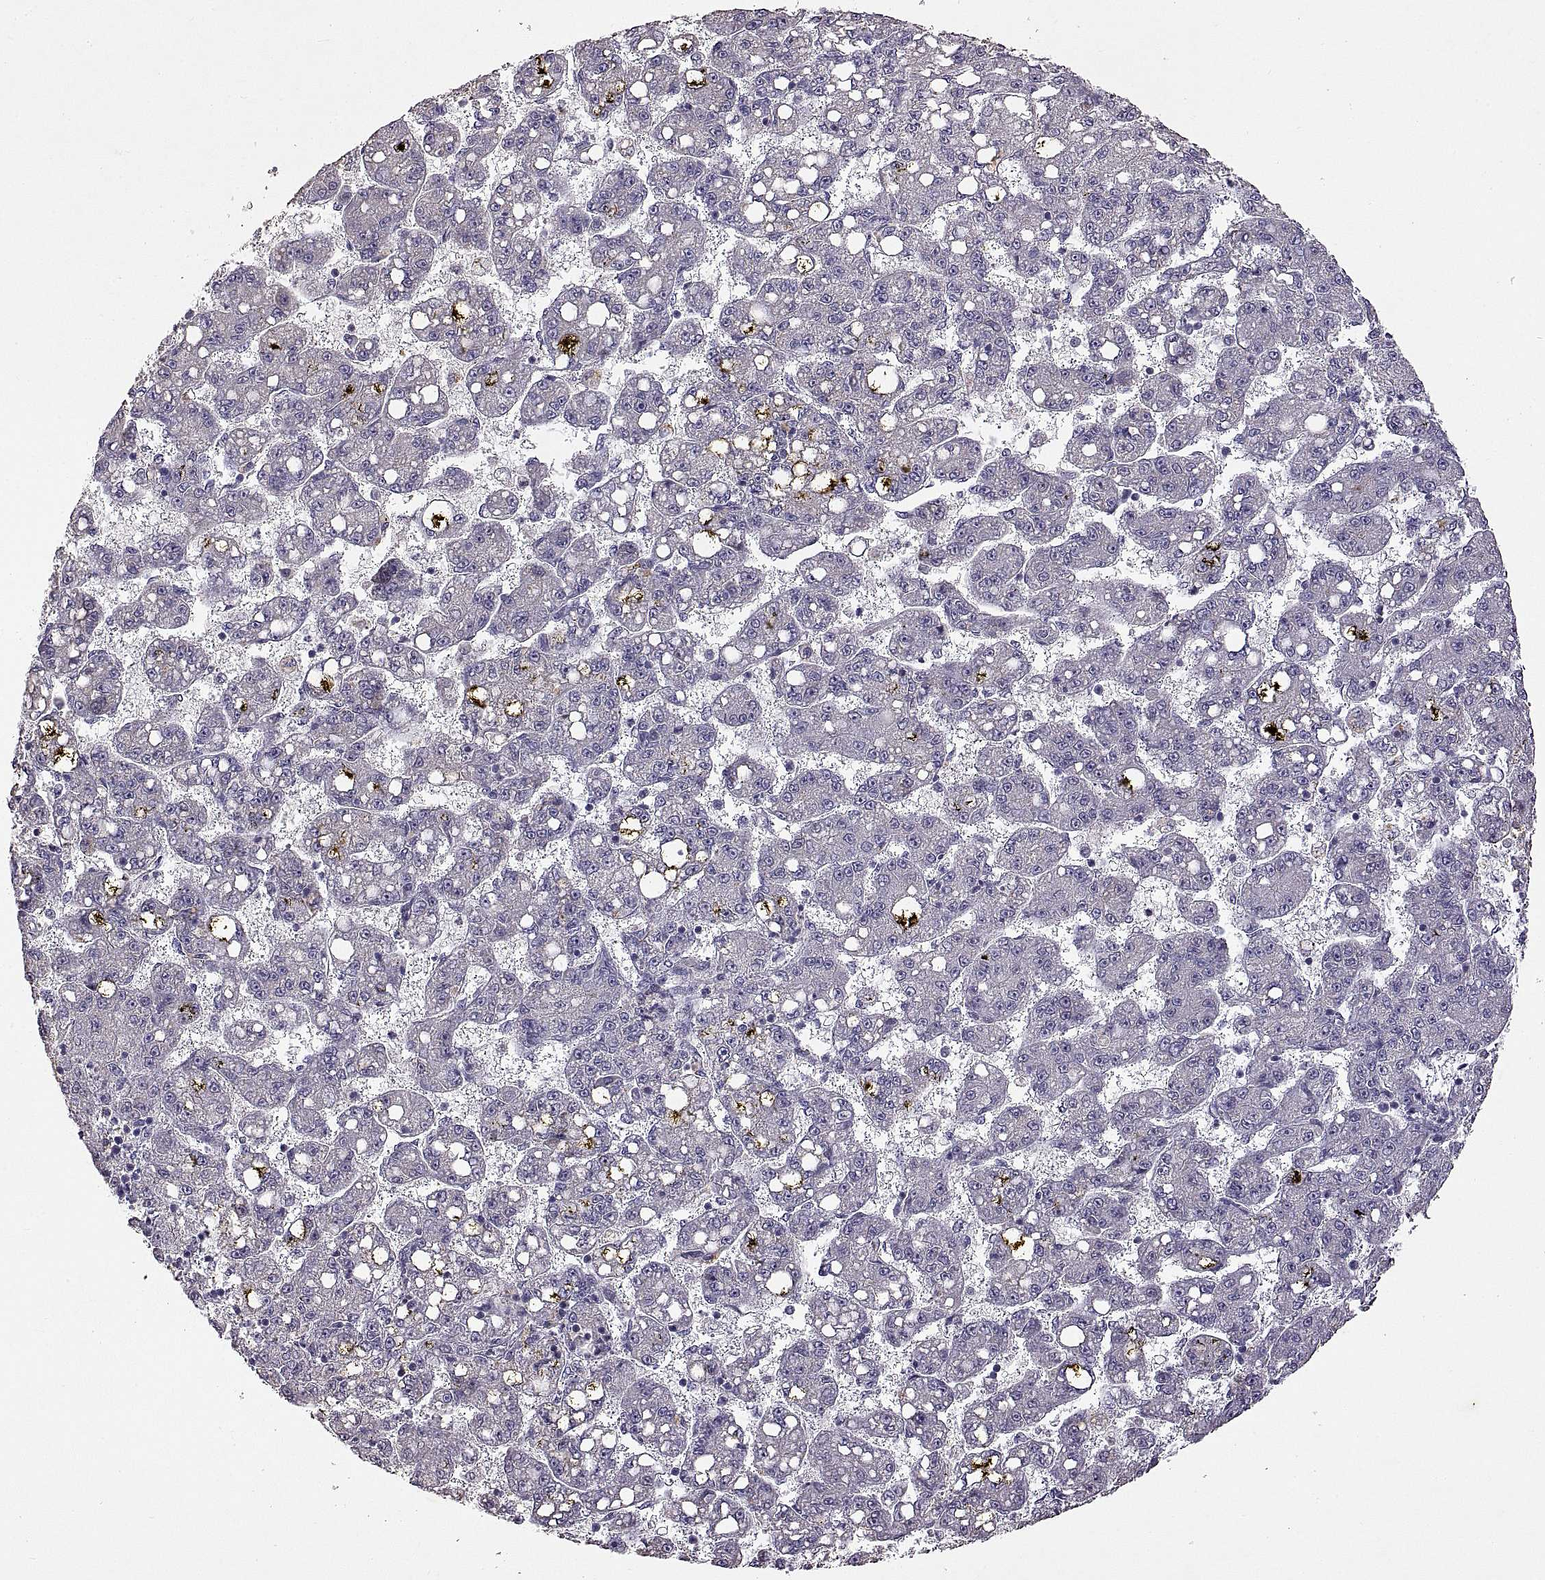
{"staining": {"intensity": "negative", "quantity": "none", "location": "none"}, "tissue": "liver cancer", "cell_type": "Tumor cells", "image_type": "cancer", "snomed": [{"axis": "morphology", "description": "Carcinoma, Hepatocellular, NOS"}, {"axis": "topography", "description": "Liver"}], "caption": "Immunohistochemistry (IHC) image of liver cancer (hepatocellular carcinoma) stained for a protein (brown), which exhibits no expression in tumor cells. Brightfield microscopy of immunohistochemistry stained with DAB (3,3'-diaminobenzidine) (brown) and hematoxylin (blue), captured at high magnification.", "gene": "DEFB136", "patient": {"sex": "female", "age": 65}}